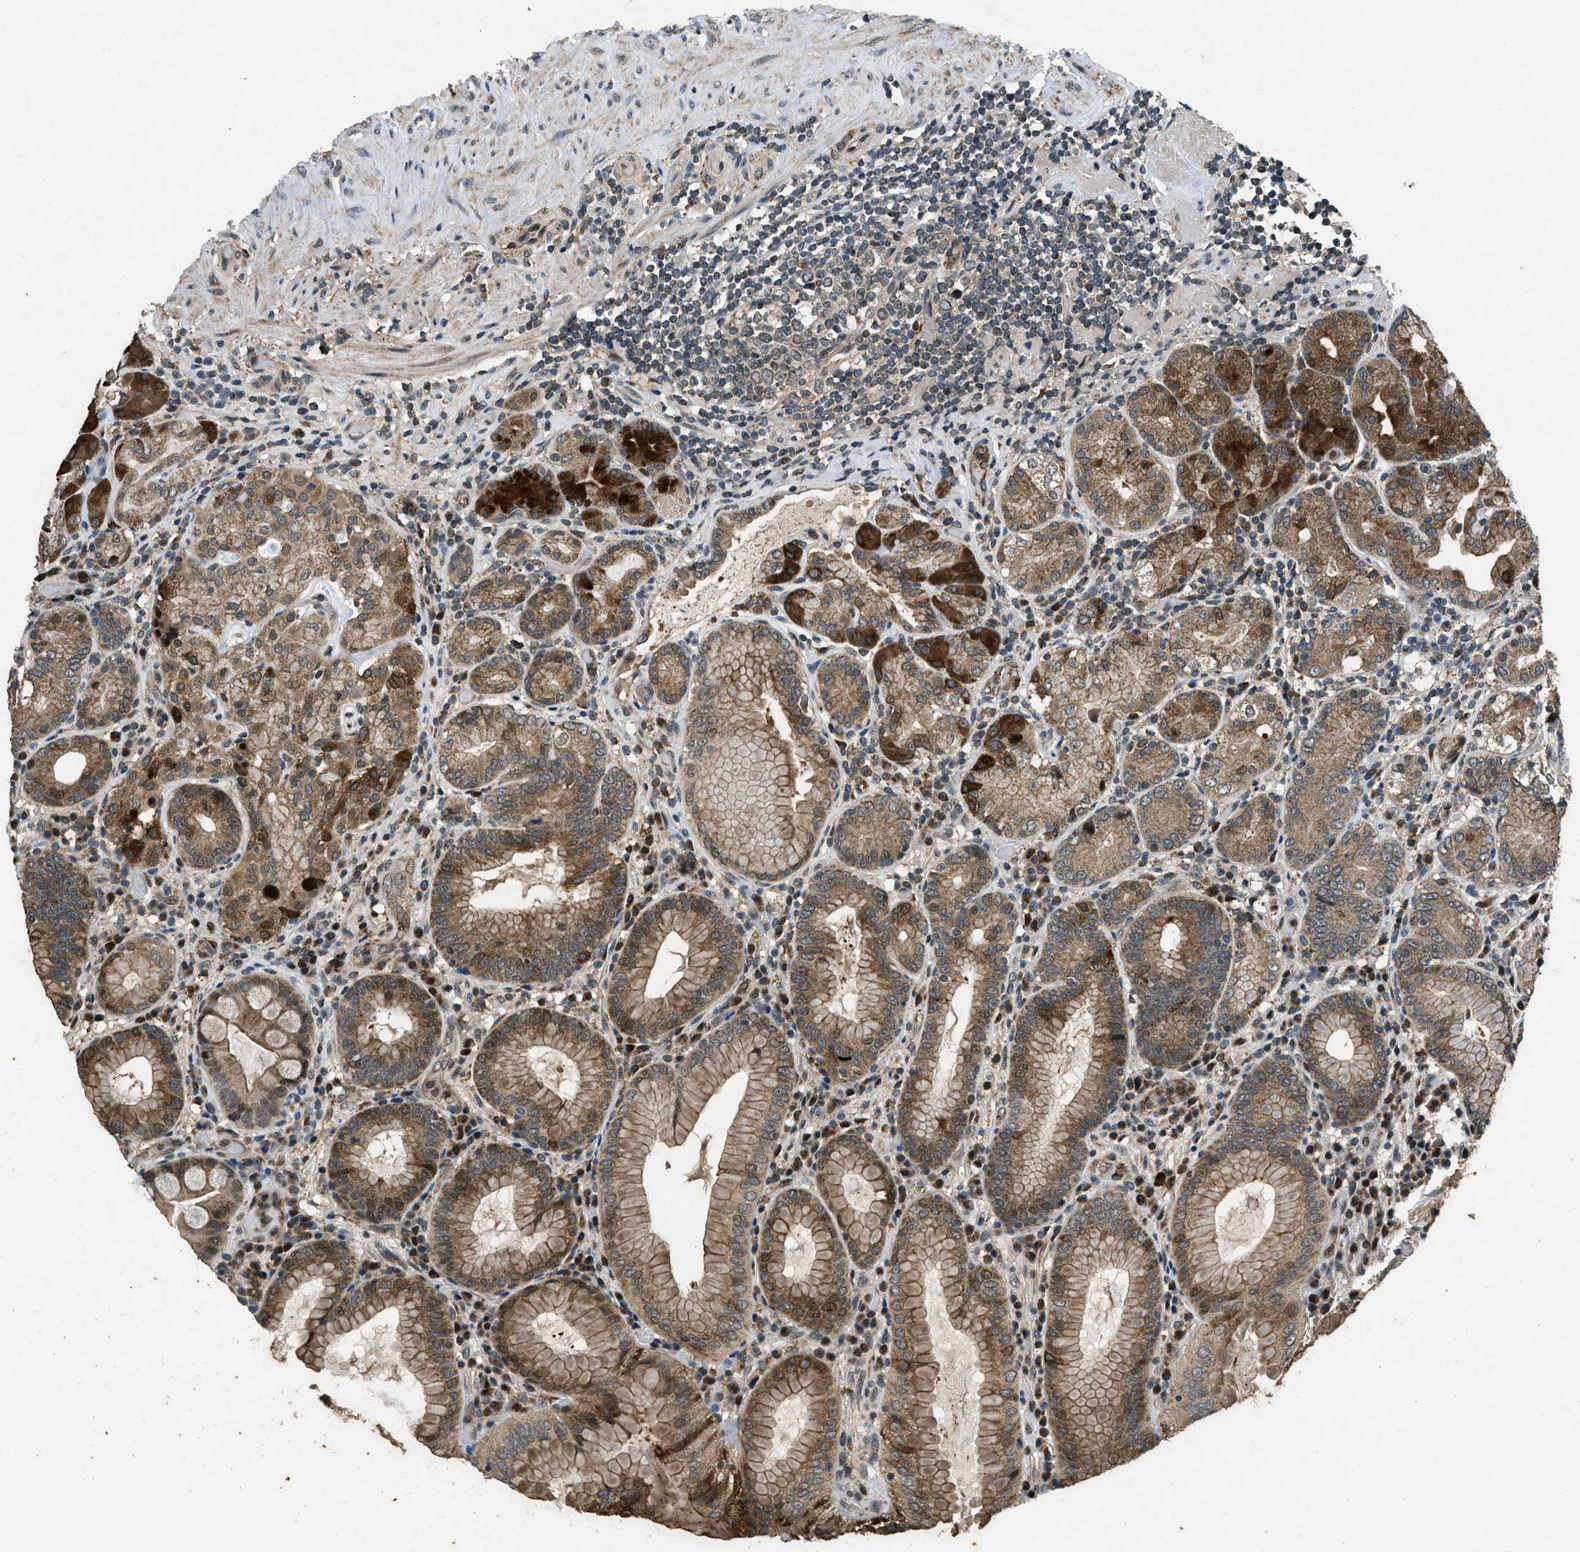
{"staining": {"intensity": "moderate", "quantity": ">75%", "location": "cytoplasmic/membranous"}, "tissue": "stomach", "cell_type": "Glandular cells", "image_type": "normal", "snomed": [{"axis": "morphology", "description": "Normal tissue, NOS"}, {"axis": "topography", "description": "Stomach, lower"}], "caption": "Immunohistochemistry image of unremarkable human stomach stained for a protein (brown), which demonstrates medium levels of moderate cytoplasmic/membranous positivity in about >75% of glandular cells.", "gene": "PPP1R15A", "patient": {"sex": "female", "age": 76}}